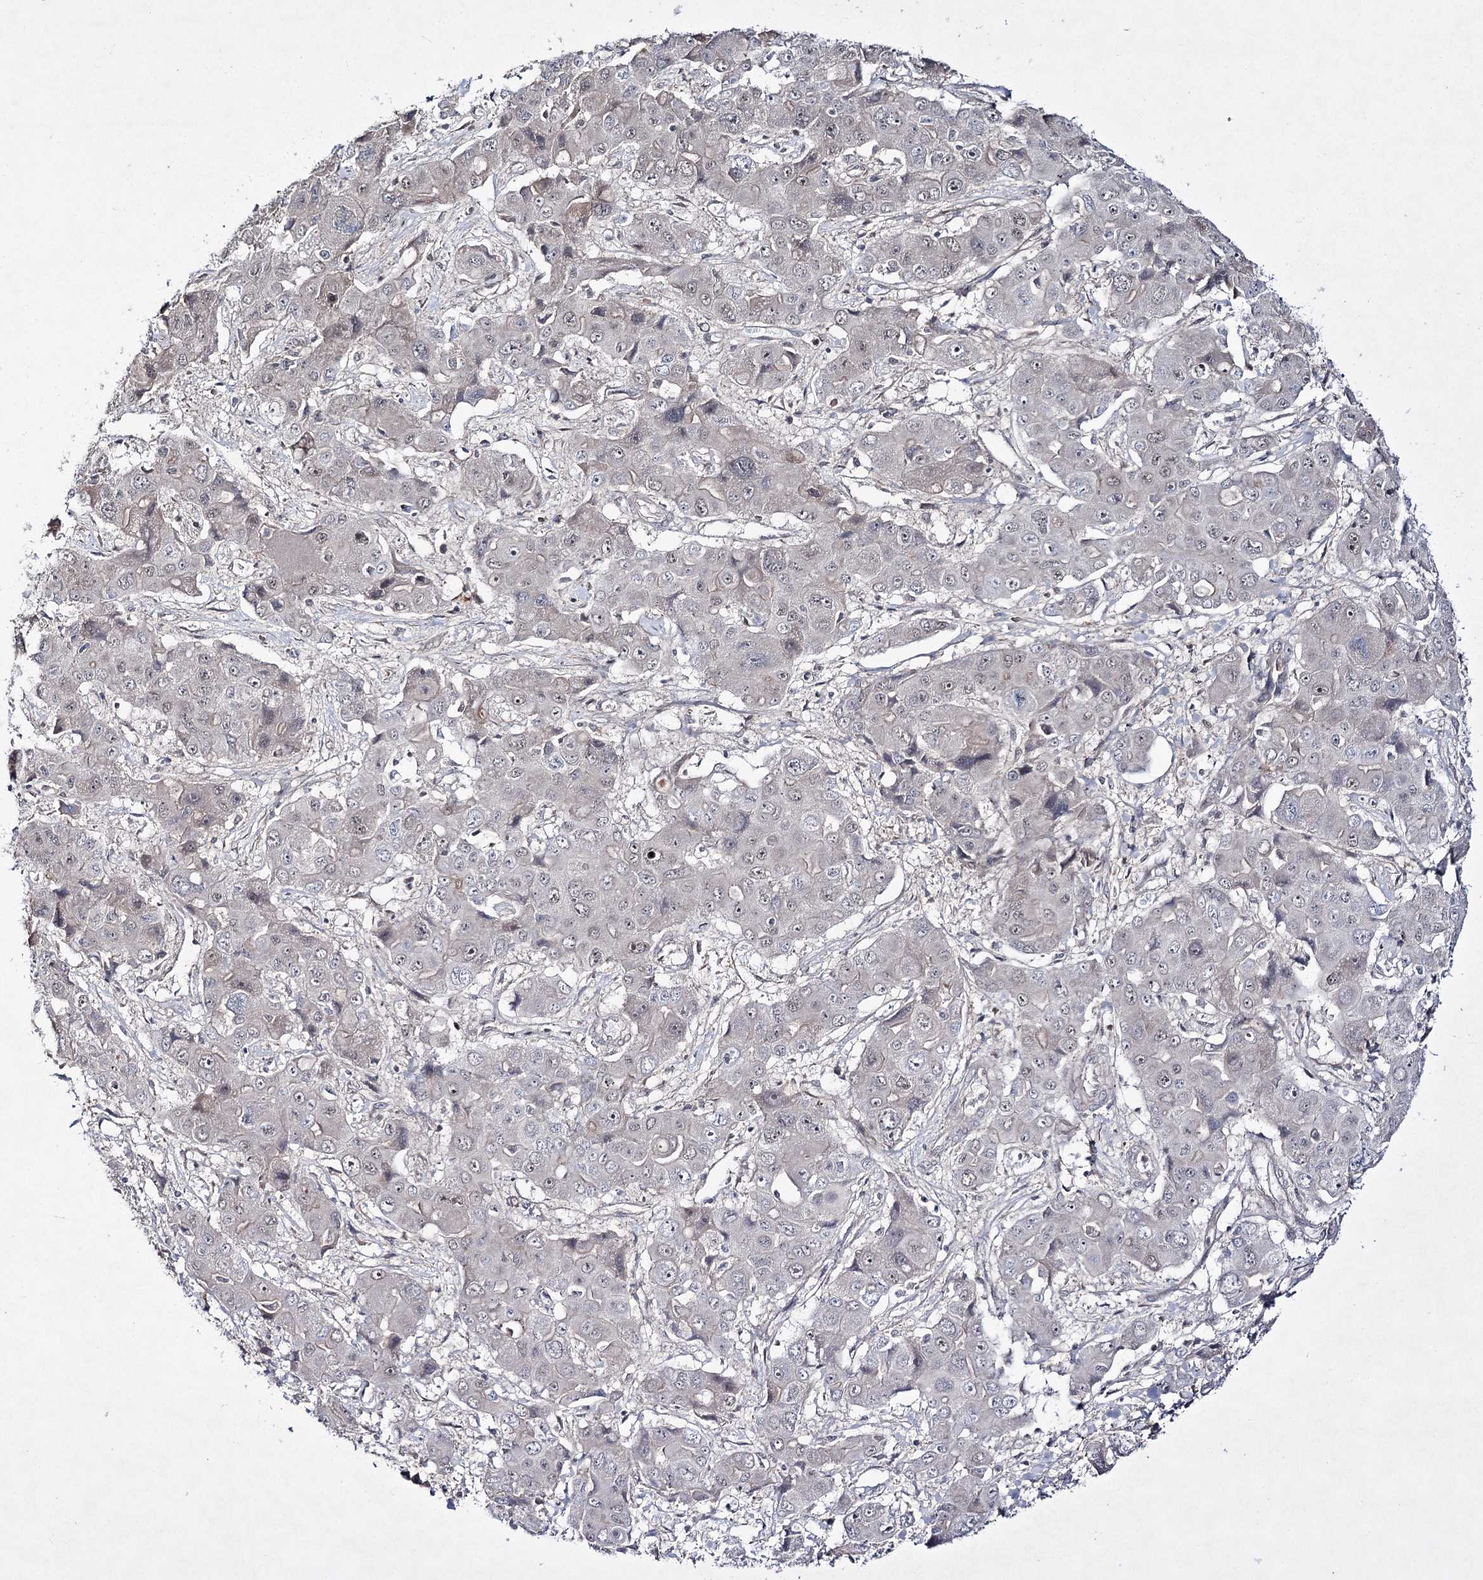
{"staining": {"intensity": "negative", "quantity": "none", "location": "none"}, "tissue": "liver cancer", "cell_type": "Tumor cells", "image_type": "cancer", "snomed": [{"axis": "morphology", "description": "Cholangiocarcinoma"}, {"axis": "topography", "description": "Liver"}], "caption": "IHC of human cholangiocarcinoma (liver) exhibits no staining in tumor cells.", "gene": "HOXC11", "patient": {"sex": "male", "age": 67}}